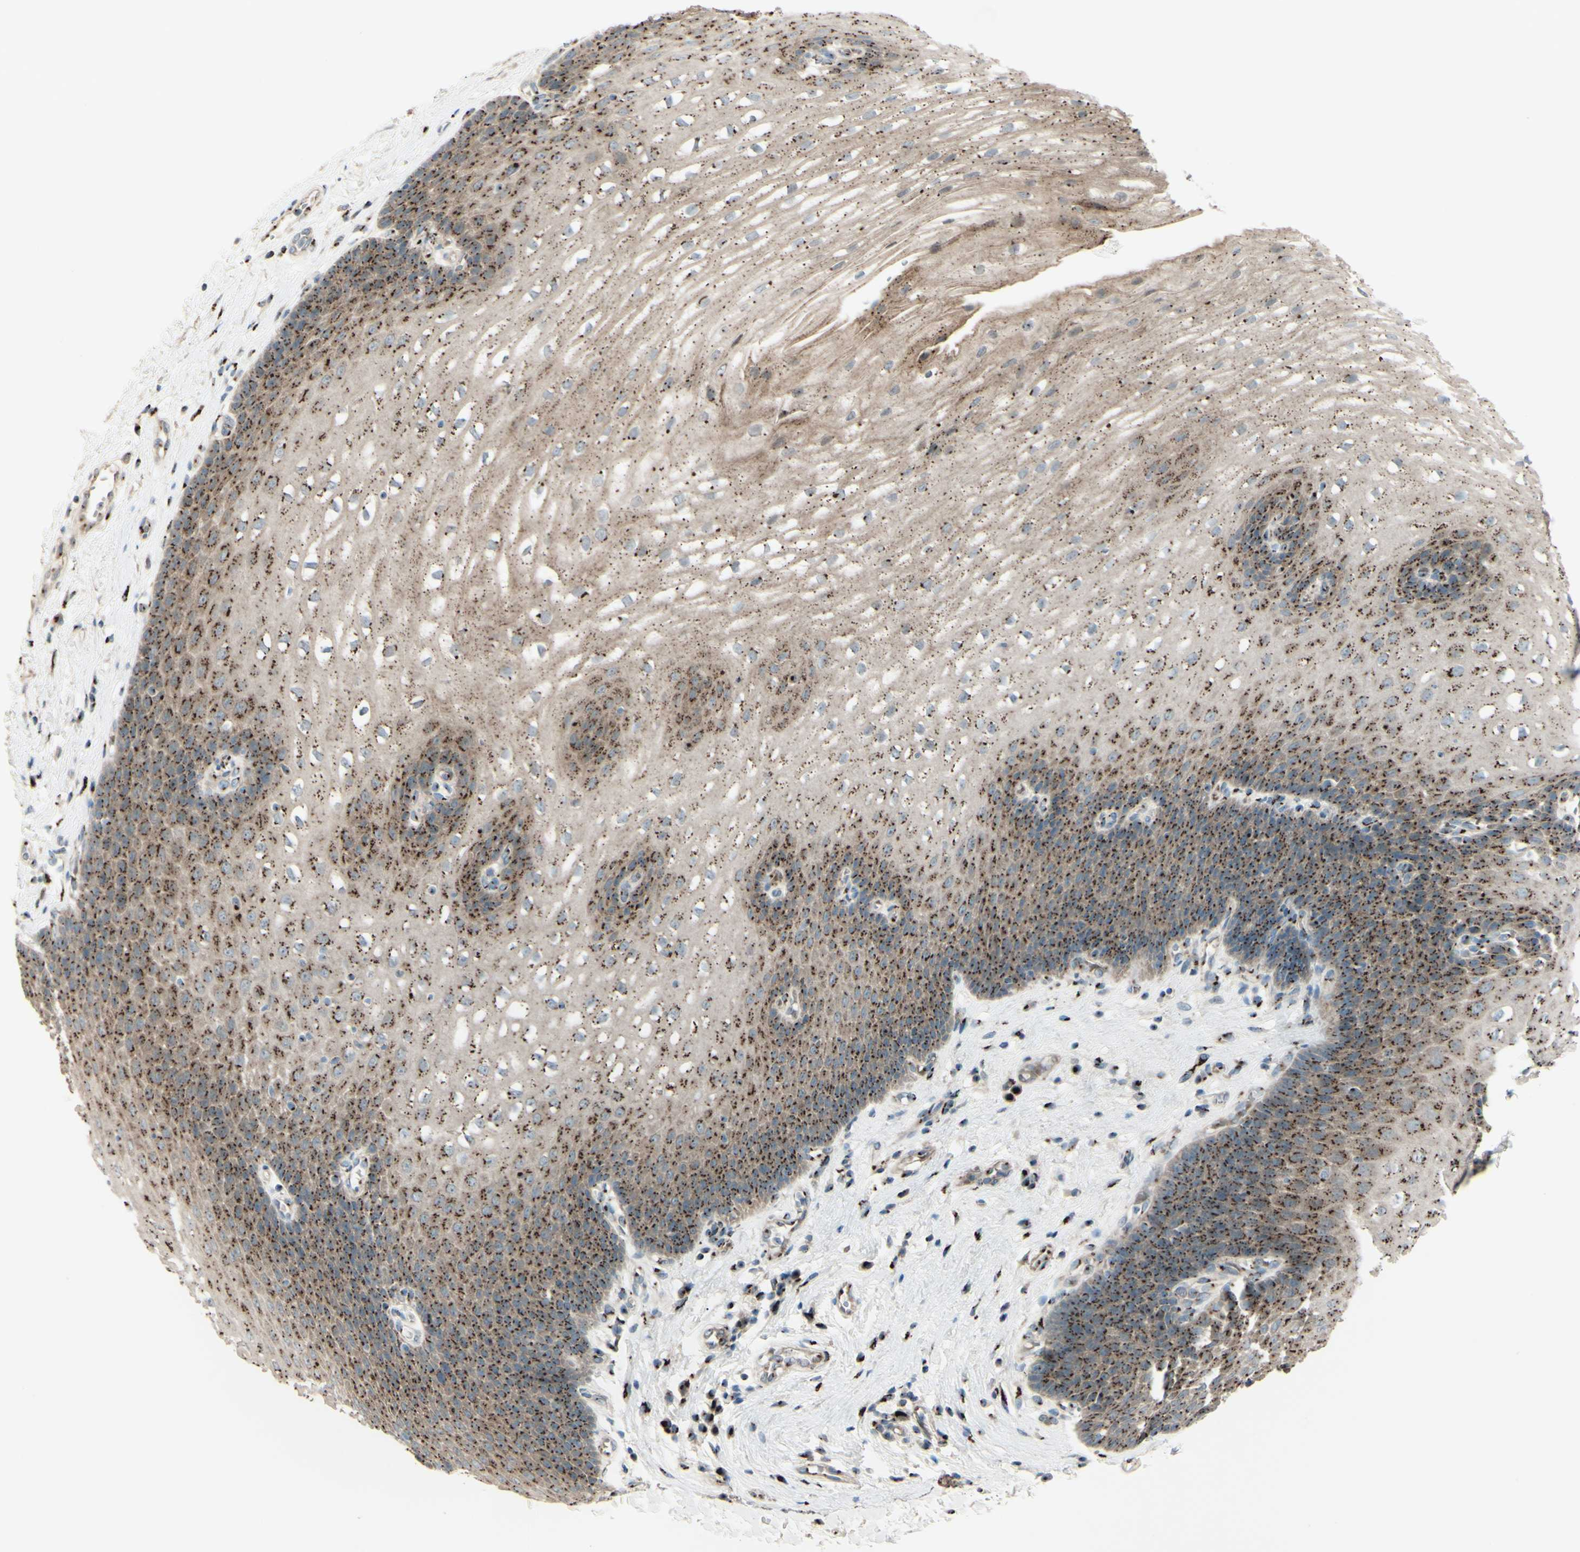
{"staining": {"intensity": "moderate", "quantity": ">75%", "location": "cytoplasmic/membranous"}, "tissue": "esophagus", "cell_type": "Squamous epithelial cells", "image_type": "normal", "snomed": [{"axis": "morphology", "description": "Normal tissue, NOS"}, {"axis": "topography", "description": "Esophagus"}], "caption": "Squamous epithelial cells reveal medium levels of moderate cytoplasmic/membranous positivity in about >75% of cells in normal esophagus.", "gene": "BPNT2", "patient": {"sex": "male", "age": 48}}